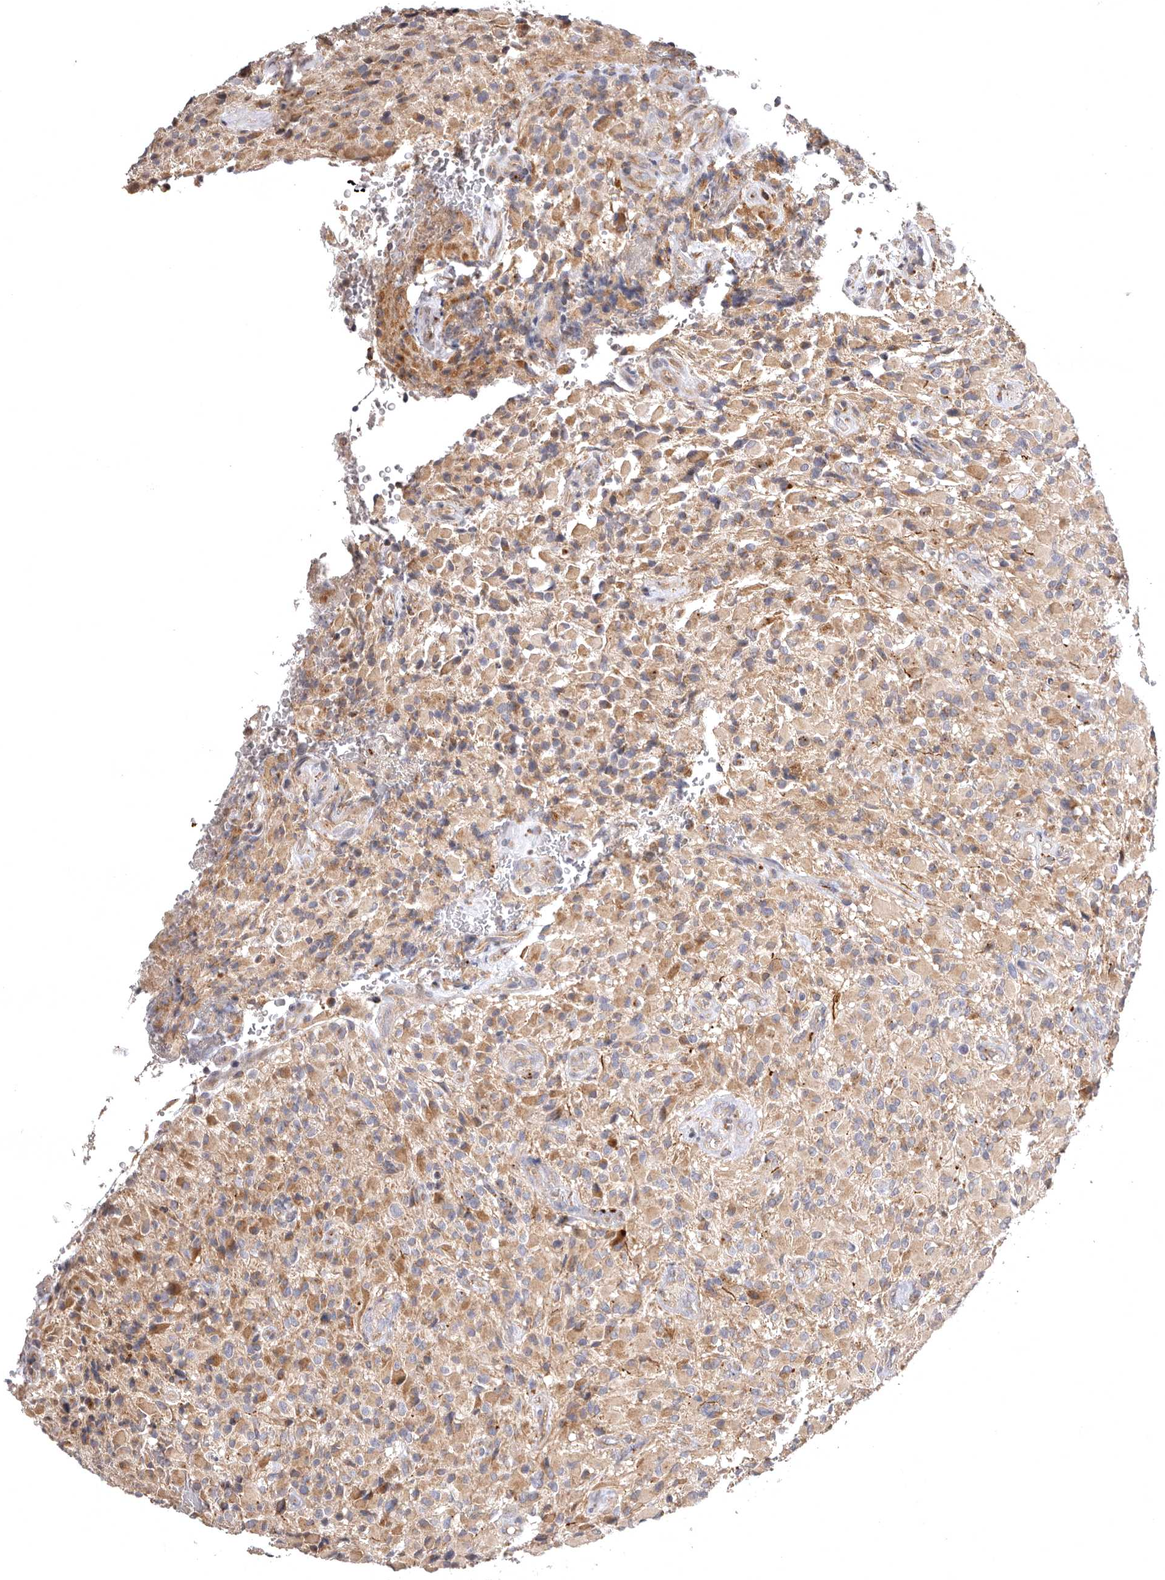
{"staining": {"intensity": "moderate", "quantity": ">75%", "location": "cytoplasmic/membranous"}, "tissue": "glioma", "cell_type": "Tumor cells", "image_type": "cancer", "snomed": [{"axis": "morphology", "description": "Glioma, malignant, High grade"}, {"axis": "topography", "description": "Brain"}], "caption": "Glioma was stained to show a protein in brown. There is medium levels of moderate cytoplasmic/membranous positivity in about >75% of tumor cells.", "gene": "ADCY2", "patient": {"sex": "male", "age": 71}}